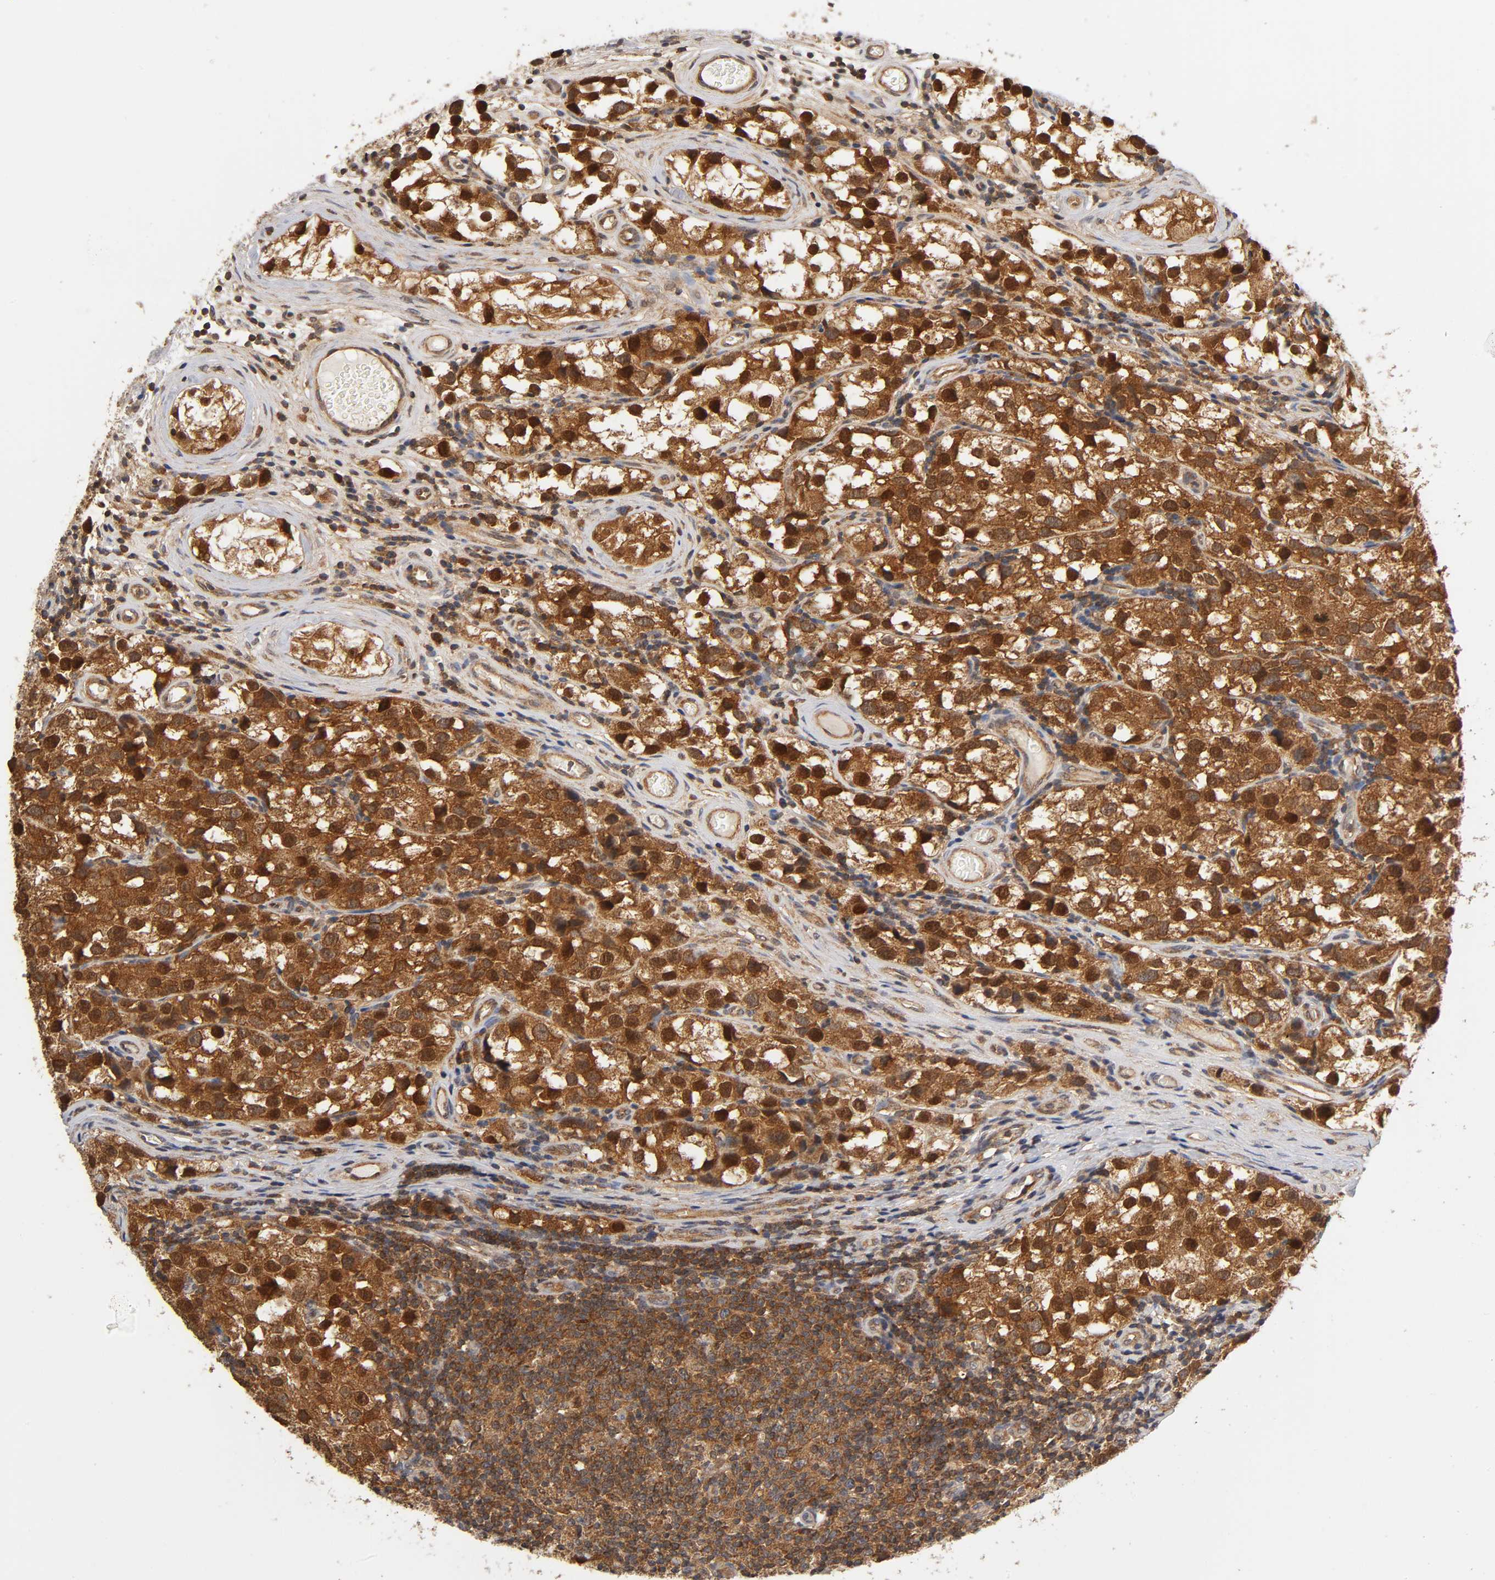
{"staining": {"intensity": "strong", "quantity": ">75%", "location": "cytoplasmic/membranous,nuclear"}, "tissue": "testis cancer", "cell_type": "Tumor cells", "image_type": "cancer", "snomed": [{"axis": "morphology", "description": "Seminoma, NOS"}, {"axis": "topography", "description": "Testis"}], "caption": "Testis seminoma stained with a brown dye demonstrates strong cytoplasmic/membranous and nuclear positive expression in approximately >75% of tumor cells.", "gene": "PAFAH1B1", "patient": {"sex": "male", "age": 39}}